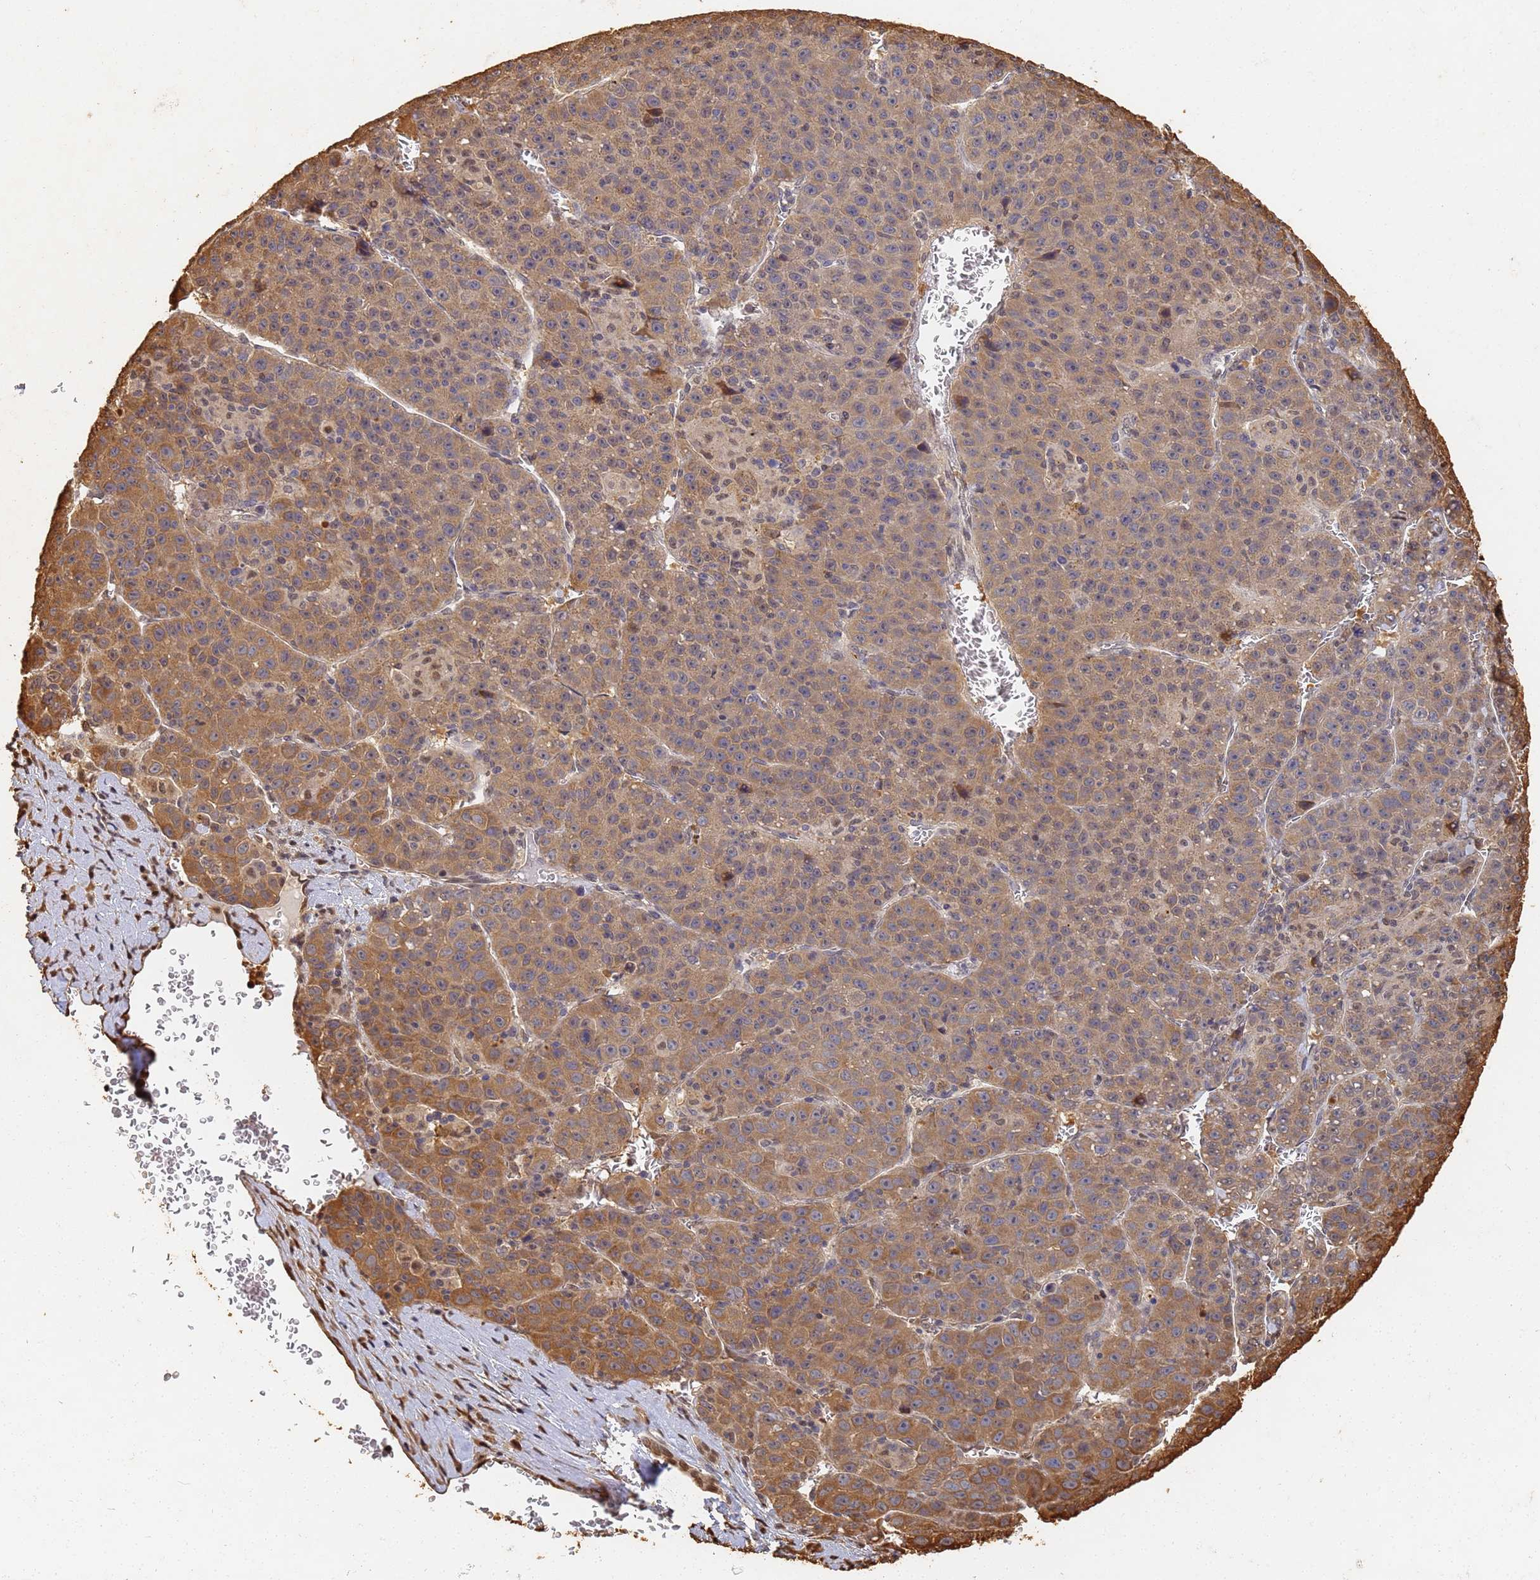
{"staining": {"intensity": "moderate", "quantity": ">75%", "location": "cytoplasmic/membranous"}, "tissue": "liver cancer", "cell_type": "Tumor cells", "image_type": "cancer", "snomed": [{"axis": "morphology", "description": "Carcinoma, Hepatocellular, NOS"}, {"axis": "topography", "description": "Liver"}], "caption": "Immunohistochemical staining of human liver cancer shows moderate cytoplasmic/membranous protein positivity in about >75% of tumor cells.", "gene": "JAK2", "patient": {"sex": "female", "age": 53}}